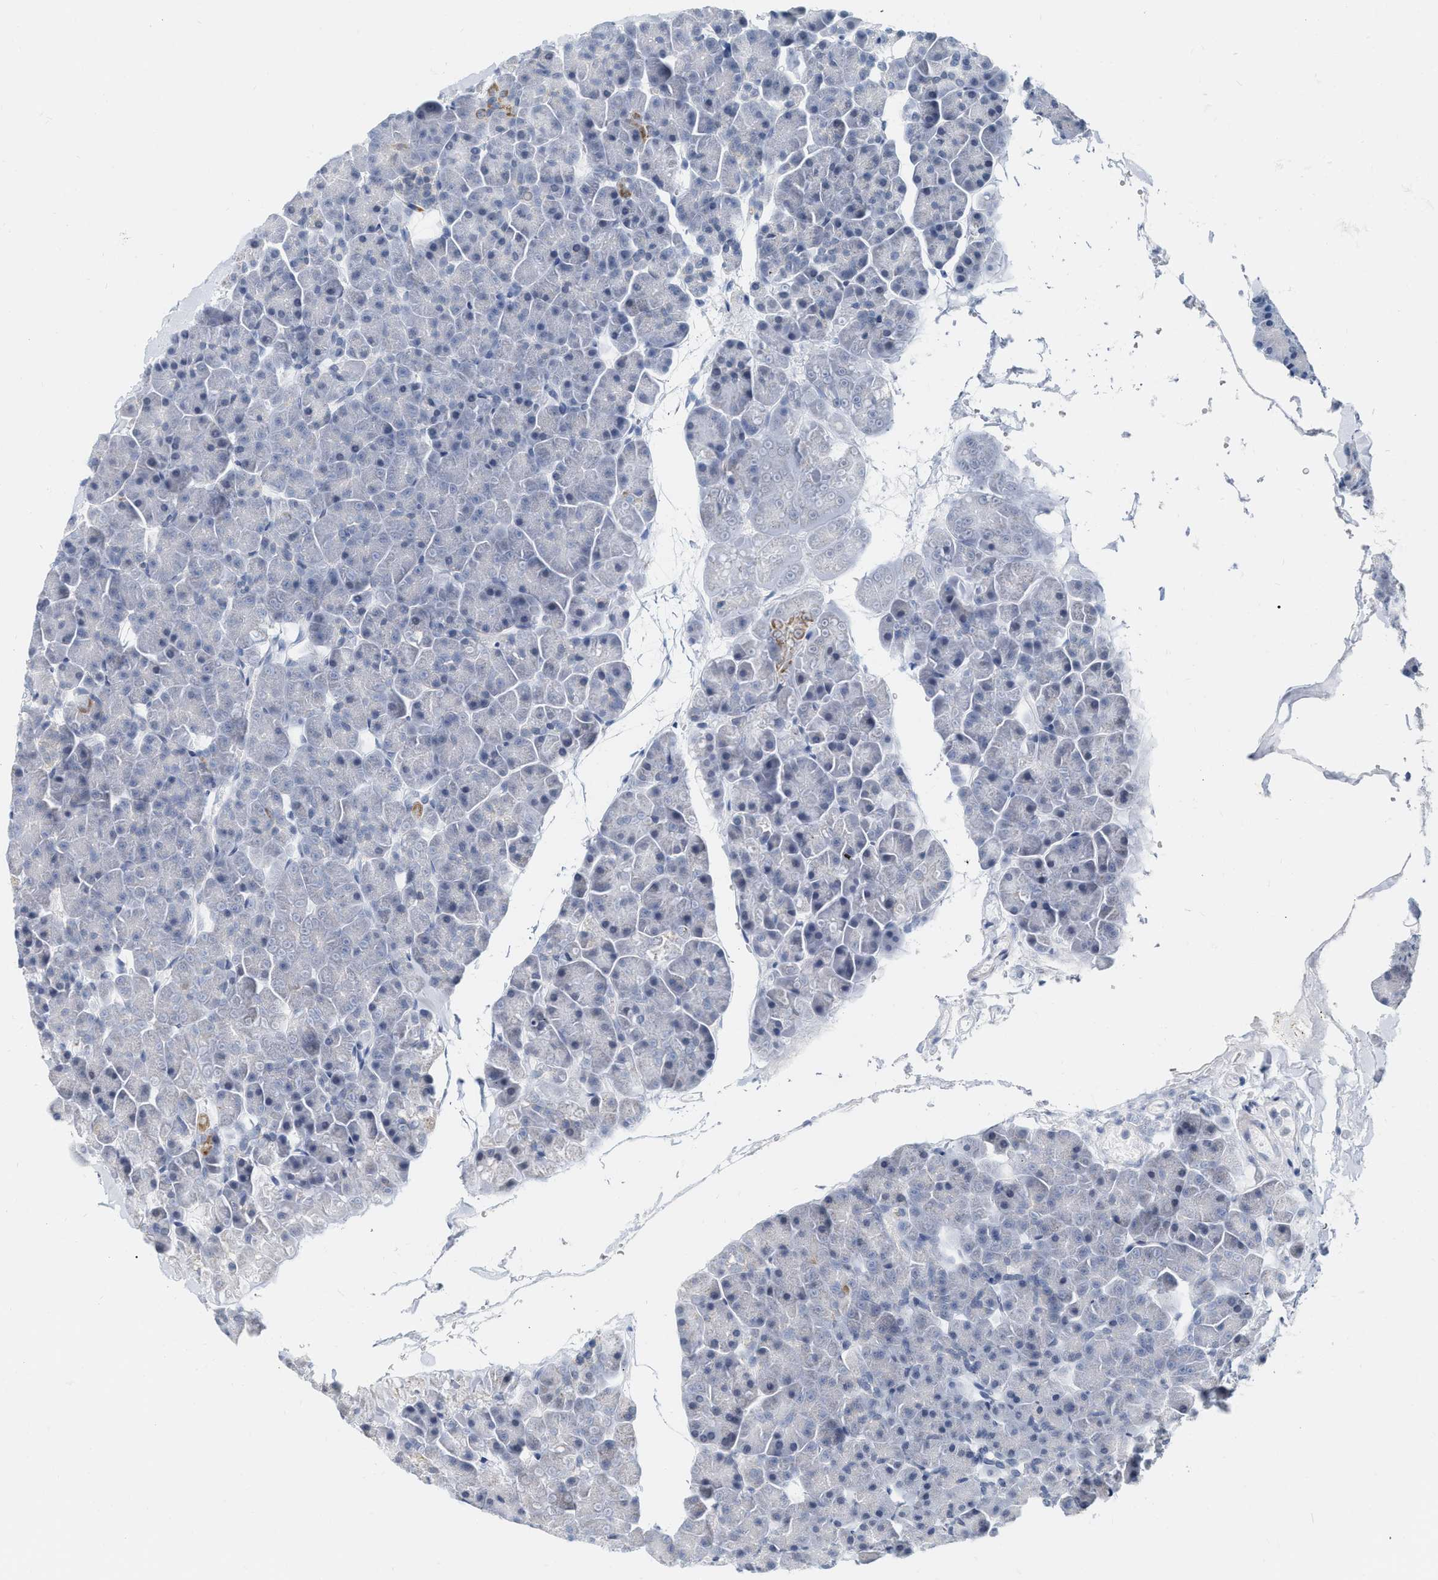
{"staining": {"intensity": "negative", "quantity": "none", "location": "none"}, "tissue": "pancreas", "cell_type": "Exocrine glandular cells", "image_type": "normal", "snomed": [{"axis": "morphology", "description": "Normal tissue, NOS"}, {"axis": "topography", "description": "Pancreas"}], "caption": "Exocrine glandular cells are negative for brown protein staining in benign pancreas. (Brightfield microscopy of DAB immunohistochemistry (IHC) at high magnification).", "gene": "XIRP1", "patient": {"sex": "male", "age": 35}}